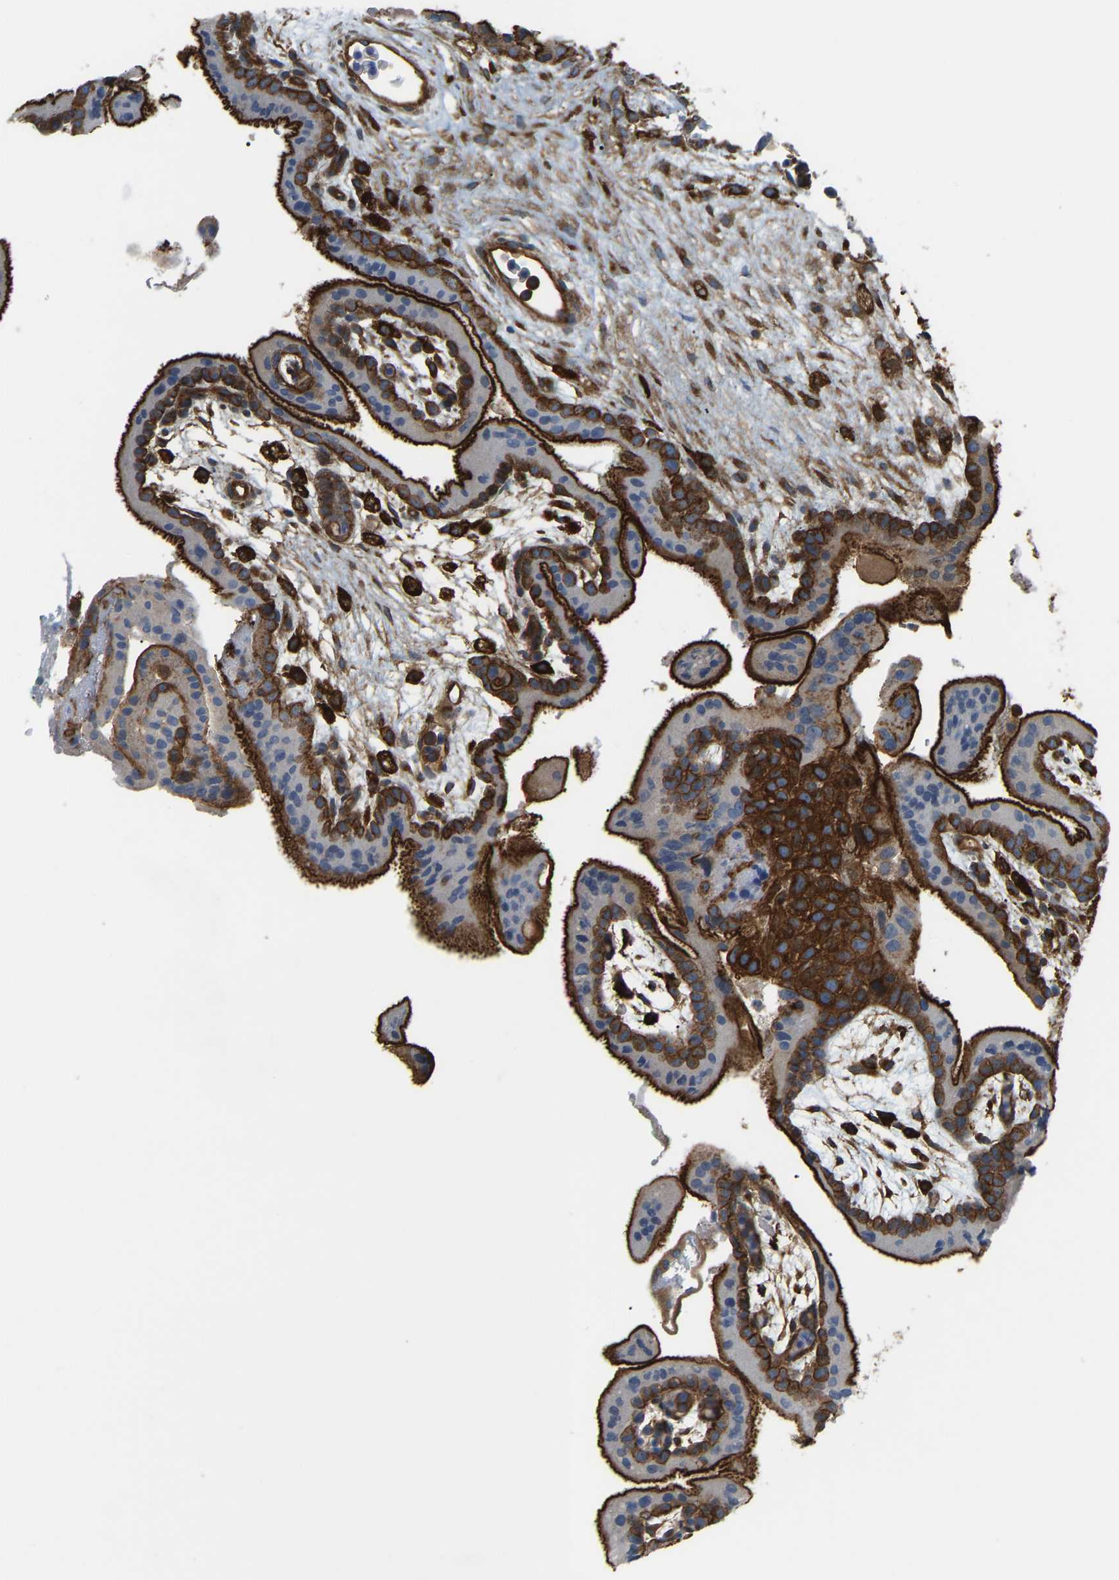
{"staining": {"intensity": "strong", "quantity": ">75%", "location": "cytoplasmic/membranous"}, "tissue": "placenta", "cell_type": "Decidual cells", "image_type": "normal", "snomed": [{"axis": "morphology", "description": "Normal tissue, NOS"}, {"axis": "topography", "description": "Placenta"}], "caption": "Strong cytoplasmic/membranous expression for a protein is identified in about >75% of decidual cells of unremarkable placenta using immunohistochemistry (IHC).", "gene": "PICALM", "patient": {"sex": "female", "age": 35}}